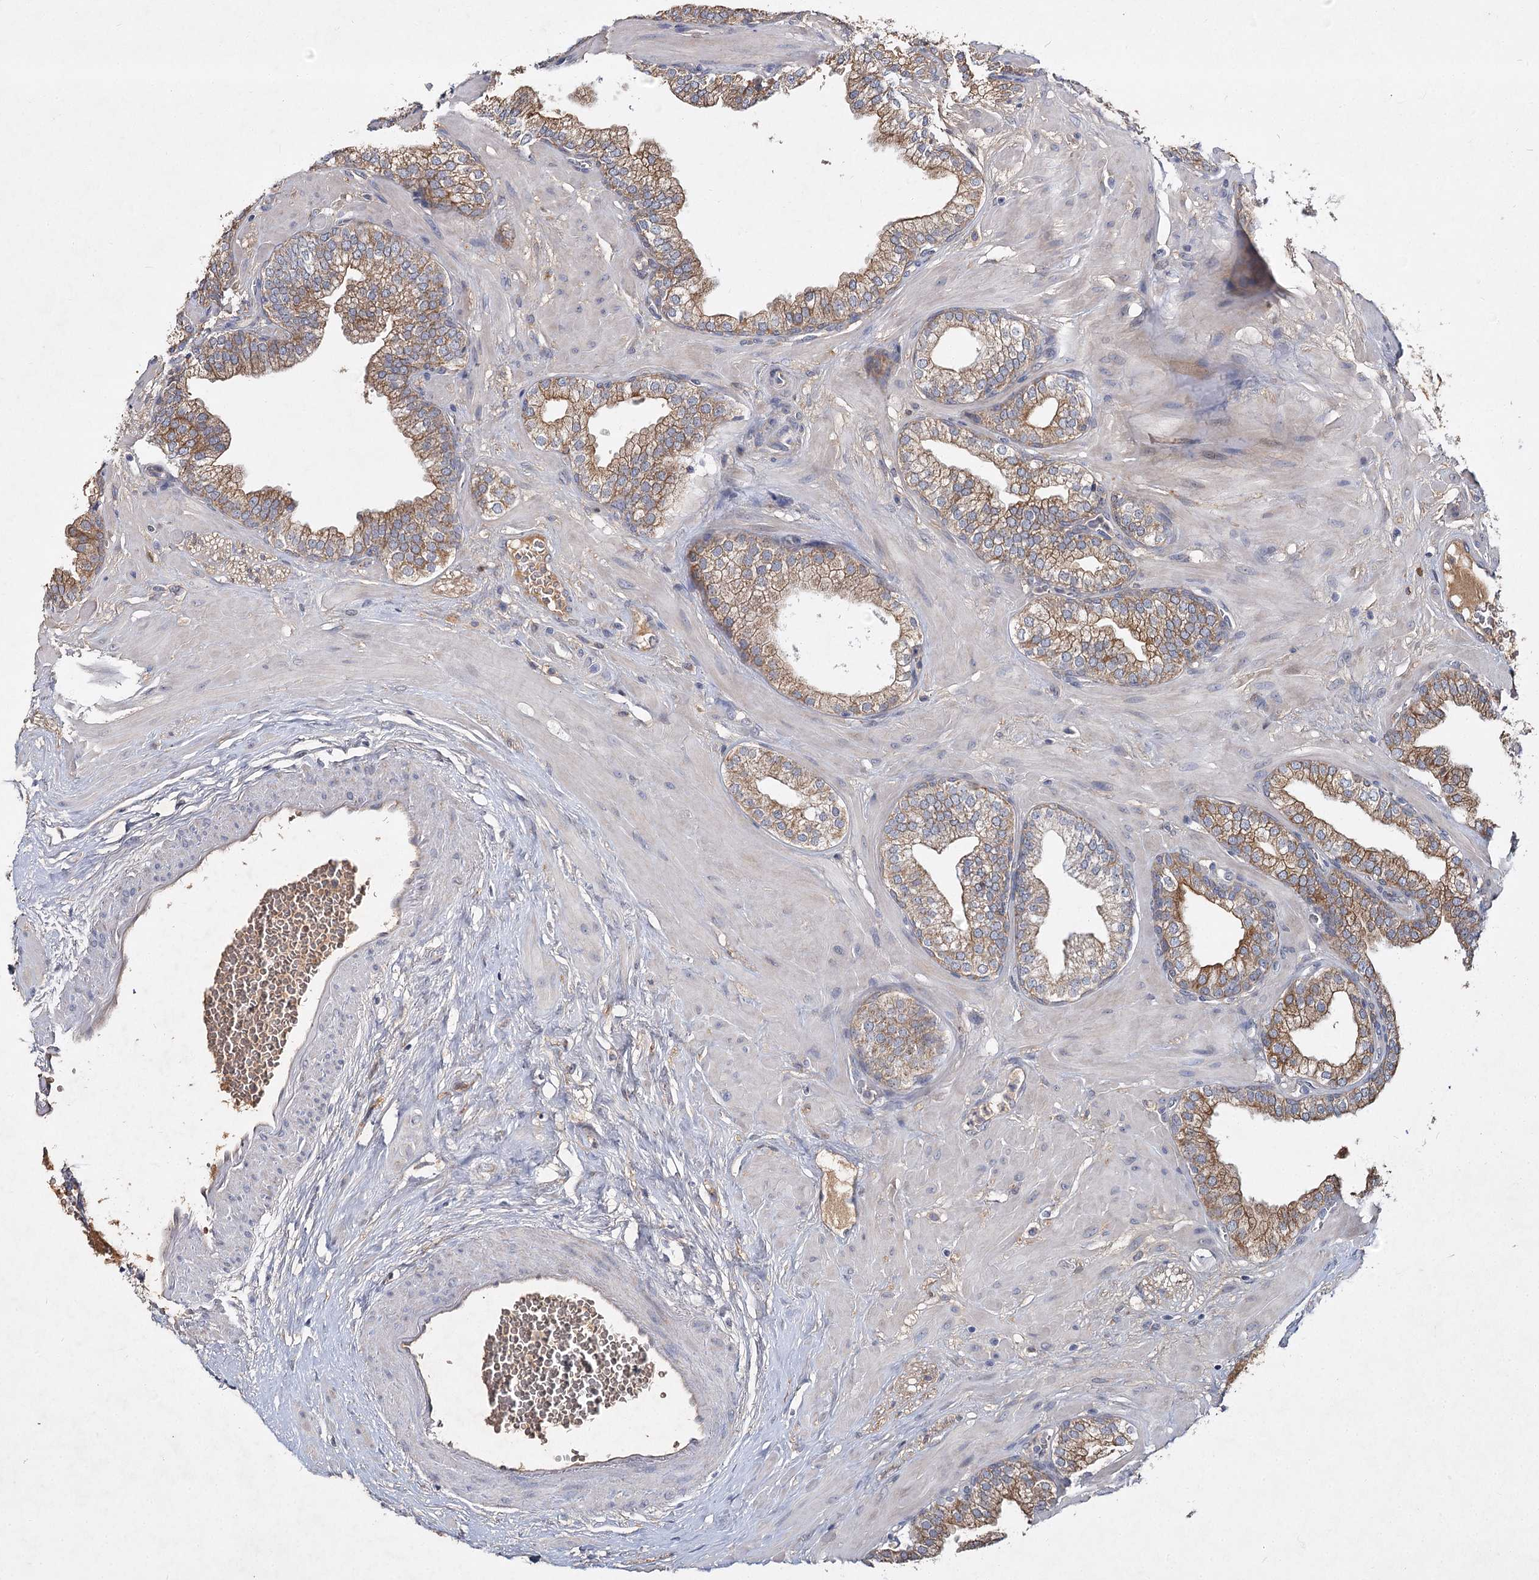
{"staining": {"intensity": "moderate", "quantity": ">75%", "location": "cytoplasmic/membranous"}, "tissue": "prostate", "cell_type": "Glandular cells", "image_type": "normal", "snomed": [{"axis": "morphology", "description": "Normal tissue, NOS"}, {"axis": "morphology", "description": "Urothelial carcinoma, Low grade"}, {"axis": "topography", "description": "Urinary bladder"}, {"axis": "topography", "description": "Prostate"}], "caption": "The image displays immunohistochemical staining of normal prostate. There is moderate cytoplasmic/membranous expression is appreciated in about >75% of glandular cells. (DAB IHC, brown staining for protein, blue staining for nuclei).", "gene": "MFN1", "patient": {"sex": "male", "age": 60}}